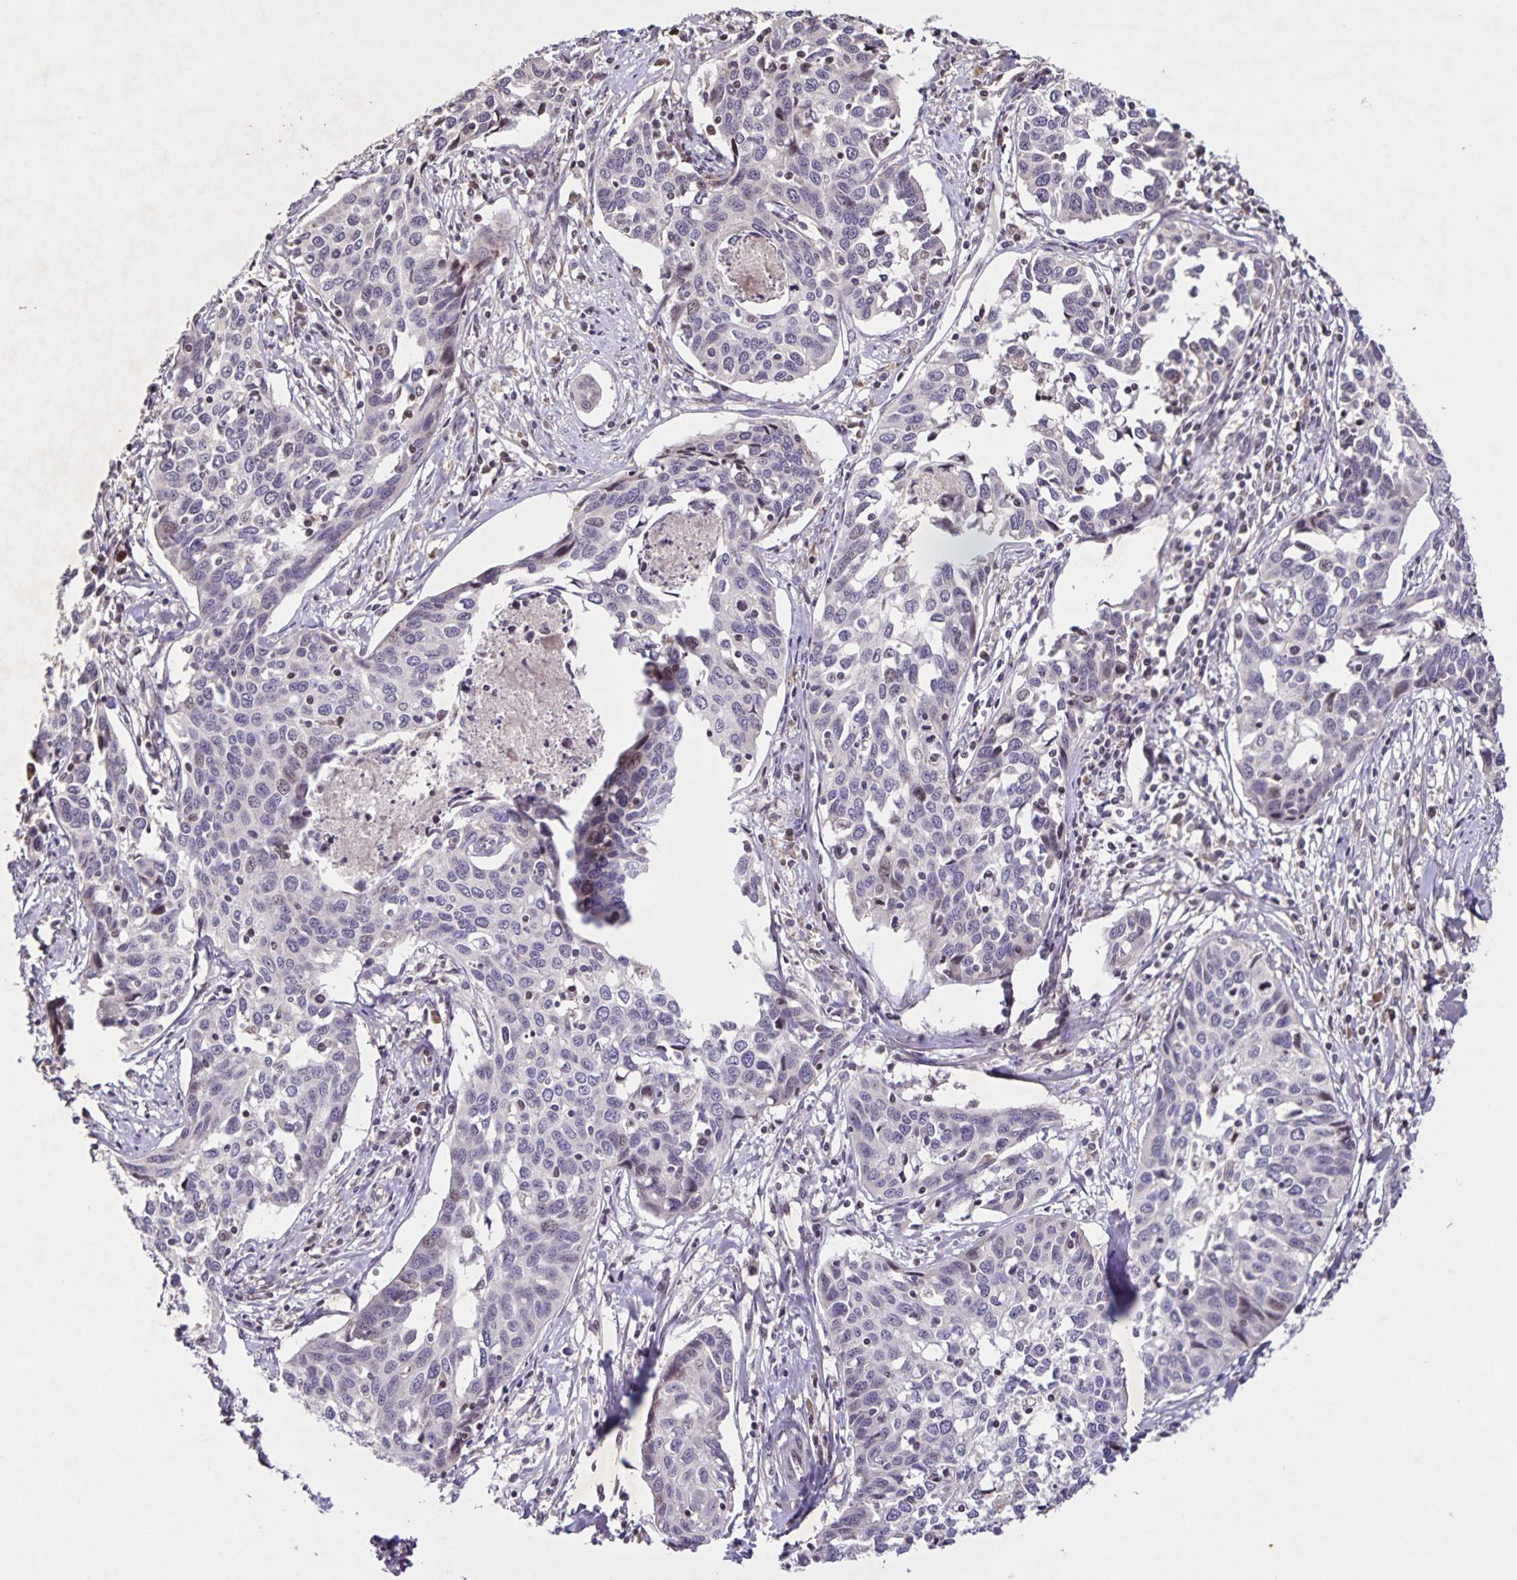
{"staining": {"intensity": "negative", "quantity": "none", "location": "none"}, "tissue": "cervical cancer", "cell_type": "Tumor cells", "image_type": "cancer", "snomed": [{"axis": "morphology", "description": "Squamous cell carcinoma, NOS"}, {"axis": "topography", "description": "Cervix"}], "caption": "A high-resolution image shows immunohistochemistry staining of cervical cancer (squamous cell carcinoma), which shows no significant expression in tumor cells.", "gene": "GDF2", "patient": {"sex": "female", "age": 31}}